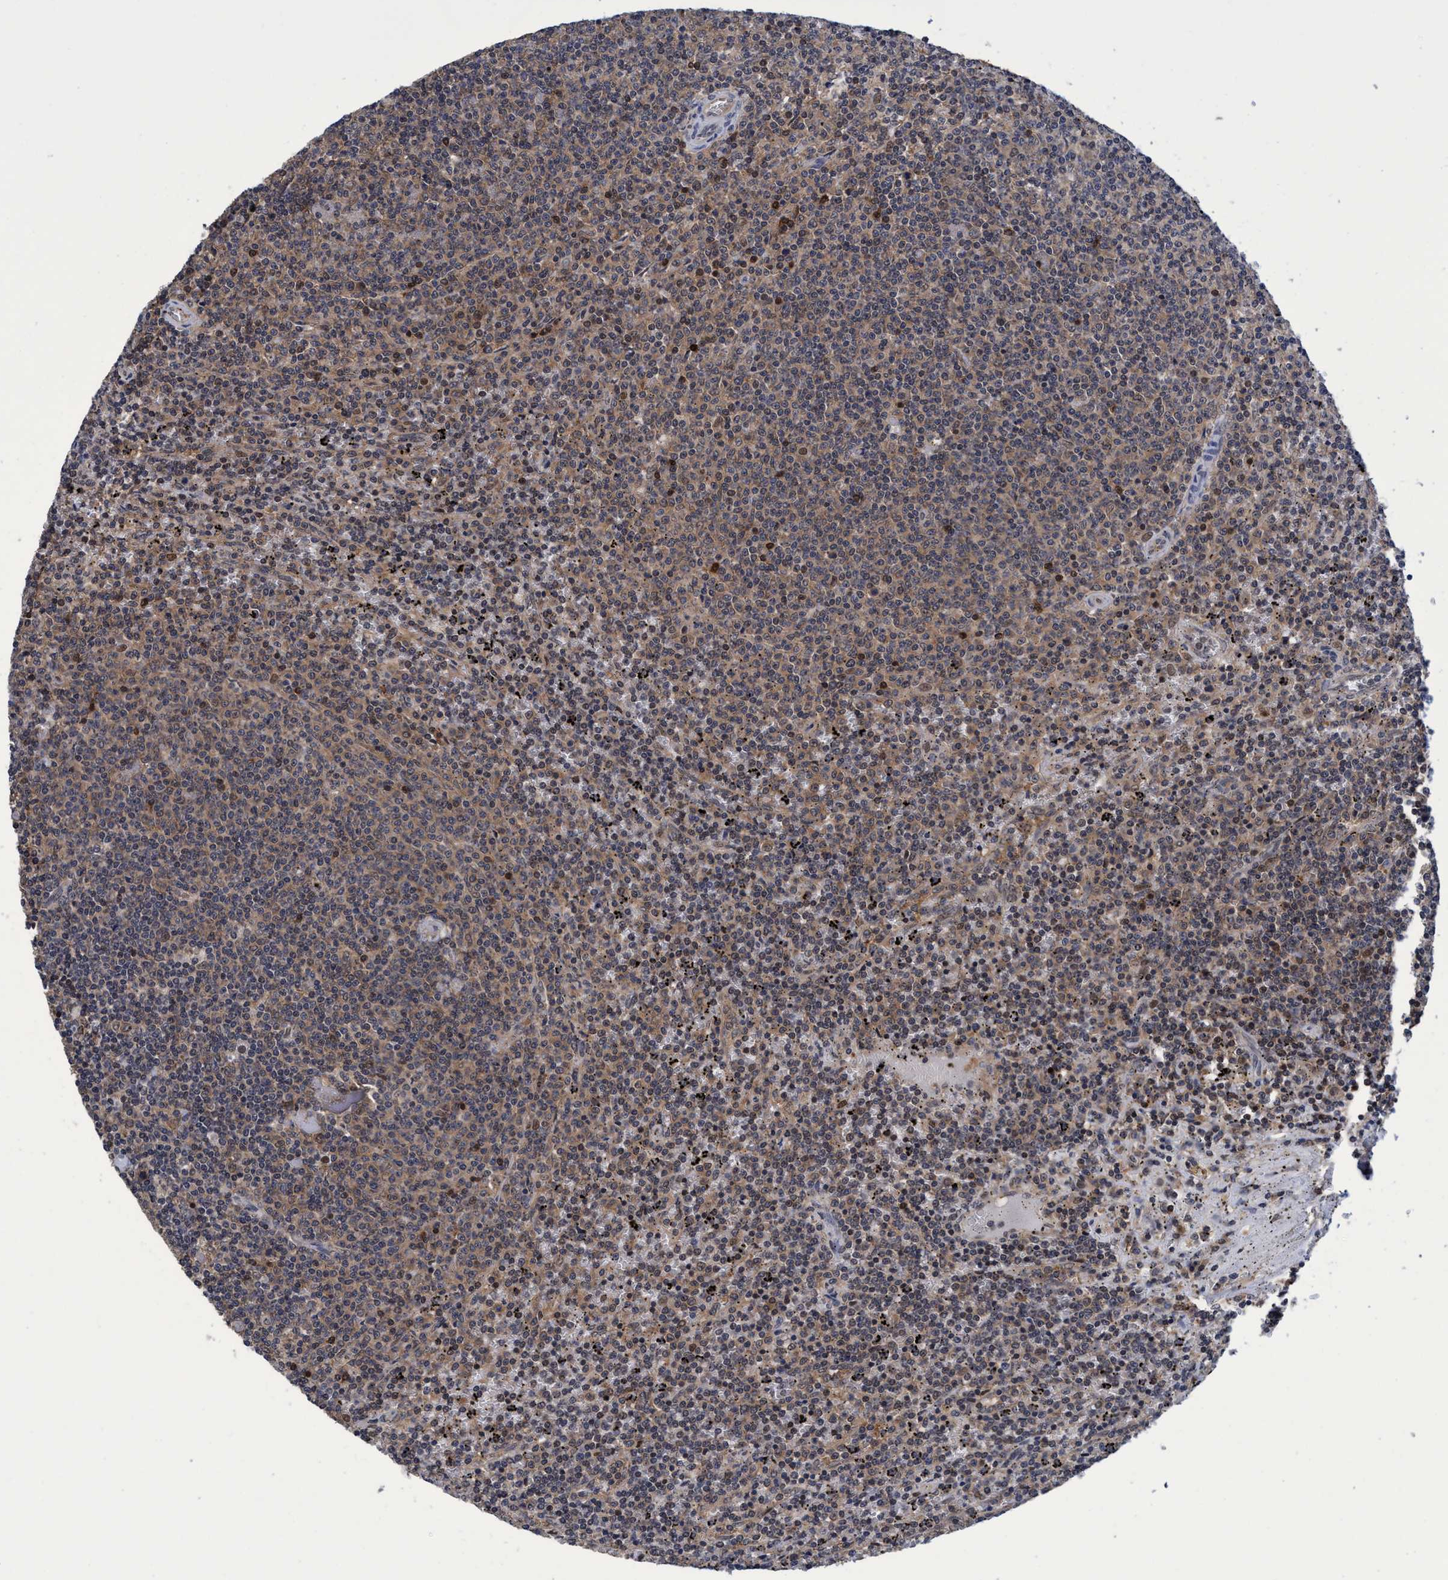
{"staining": {"intensity": "weak", "quantity": ">75%", "location": "cytoplasmic/membranous"}, "tissue": "lymphoma", "cell_type": "Tumor cells", "image_type": "cancer", "snomed": [{"axis": "morphology", "description": "Malignant lymphoma, non-Hodgkin's type, Low grade"}, {"axis": "topography", "description": "Spleen"}], "caption": "Immunohistochemical staining of human malignant lymphoma, non-Hodgkin's type (low-grade) demonstrates low levels of weak cytoplasmic/membranous expression in approximately >75% of tumor cells. (DAB (3,3'-diaminobenzidine) = brown stain, brightfield microscopy at high magnification).", "gene": "PSMD12", "patient": {"sex": "female", "age": 50}}